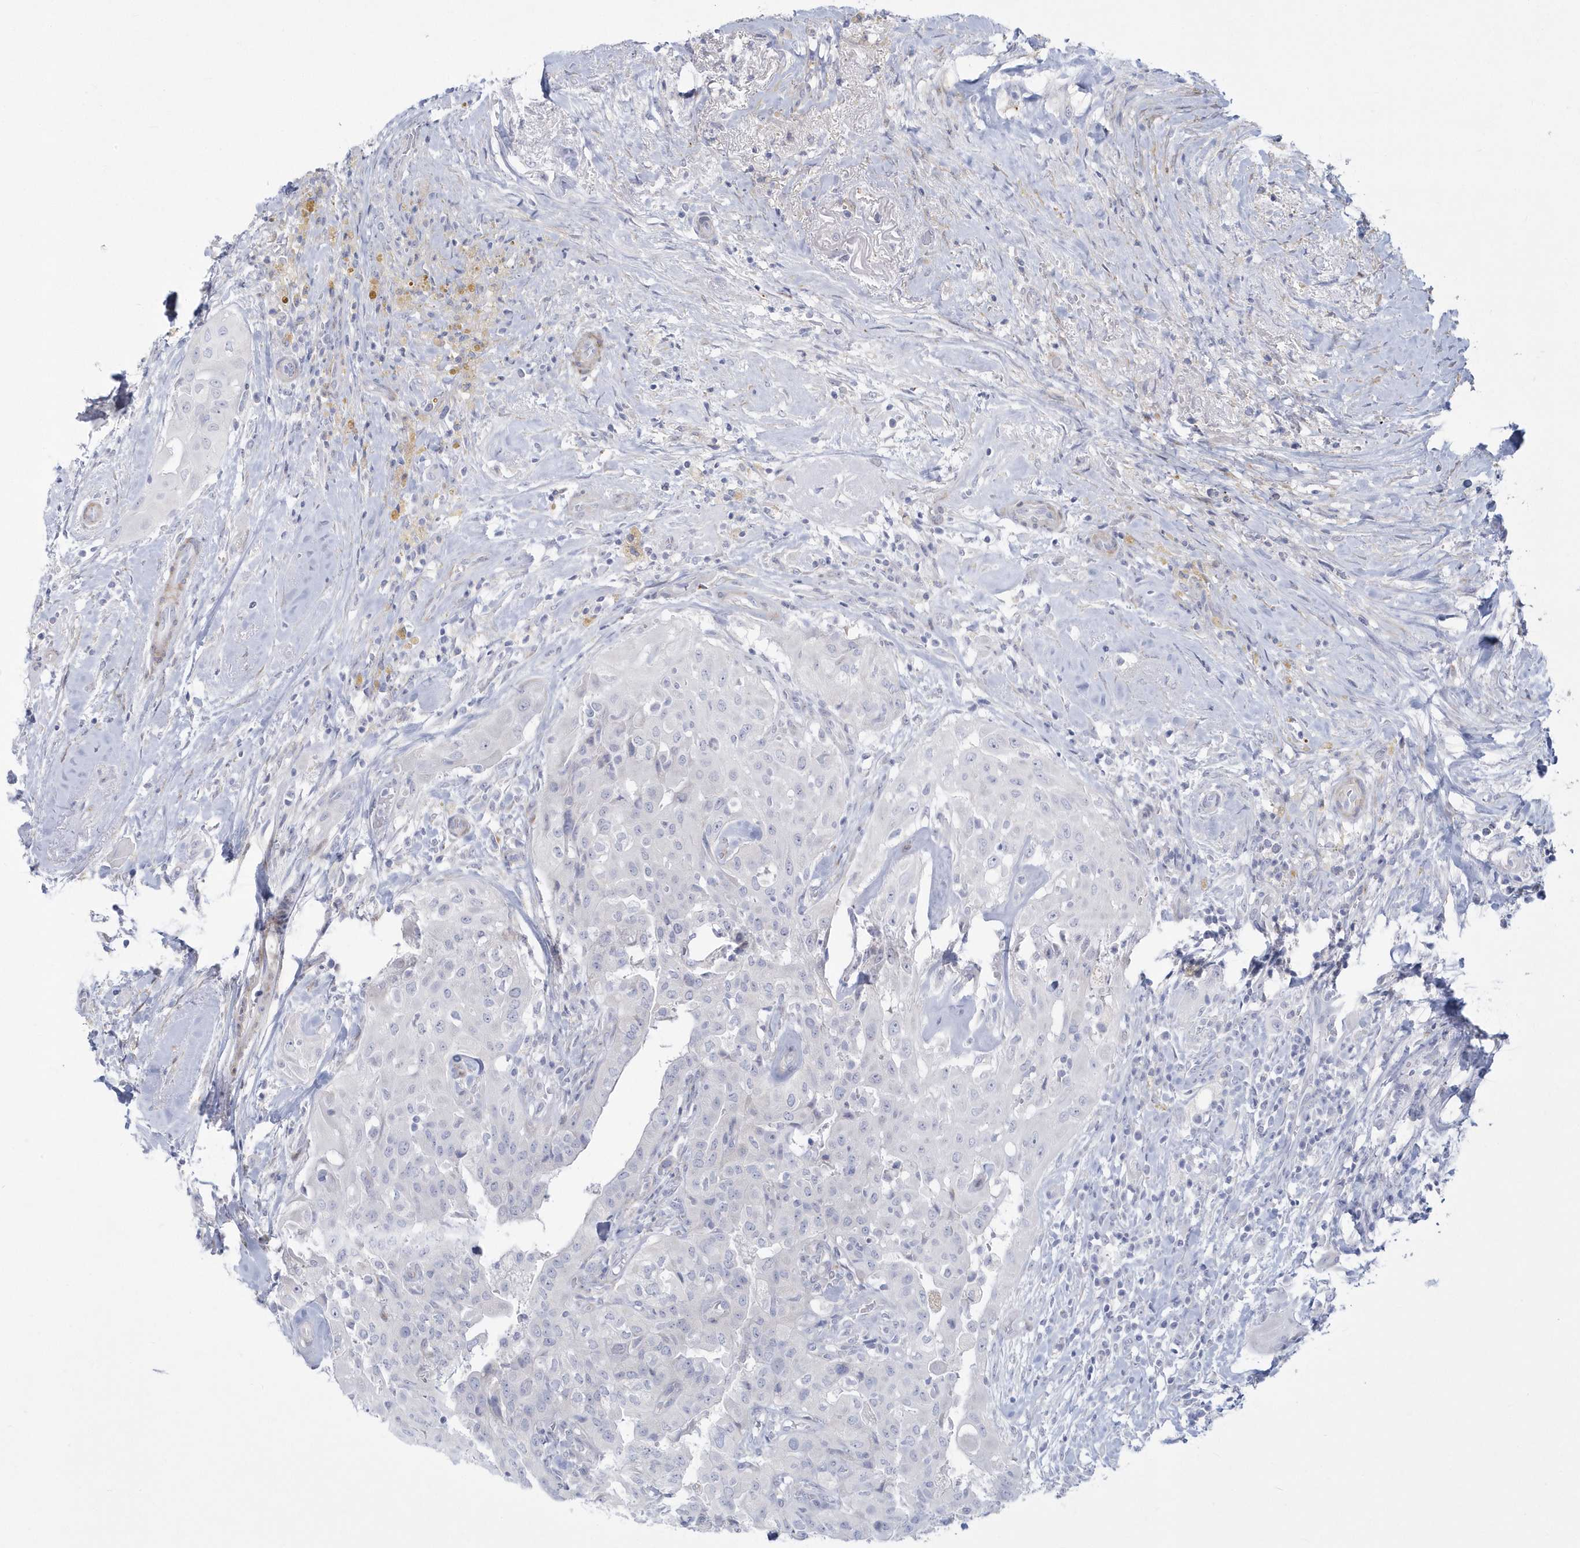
{"staining": {"intensity": "negative", "quantity": "none", "location": "none"}, "tissue": "thyroid cancer", "cell_type": "Tumor cells", "image_type": "cancer", "snomed": [{"axis": "morphology", "description": "Papillary adenocarcinoma, NOS"}, {"axis": "topography", "description": "Thyroid gland"}], "caption": "The histopathology image displays no staining of tumor cells in thyroid cancer (papillary adenocarcinoma).", "gene": "WDR27", "patient": {"sex": "female", "age": 59}}